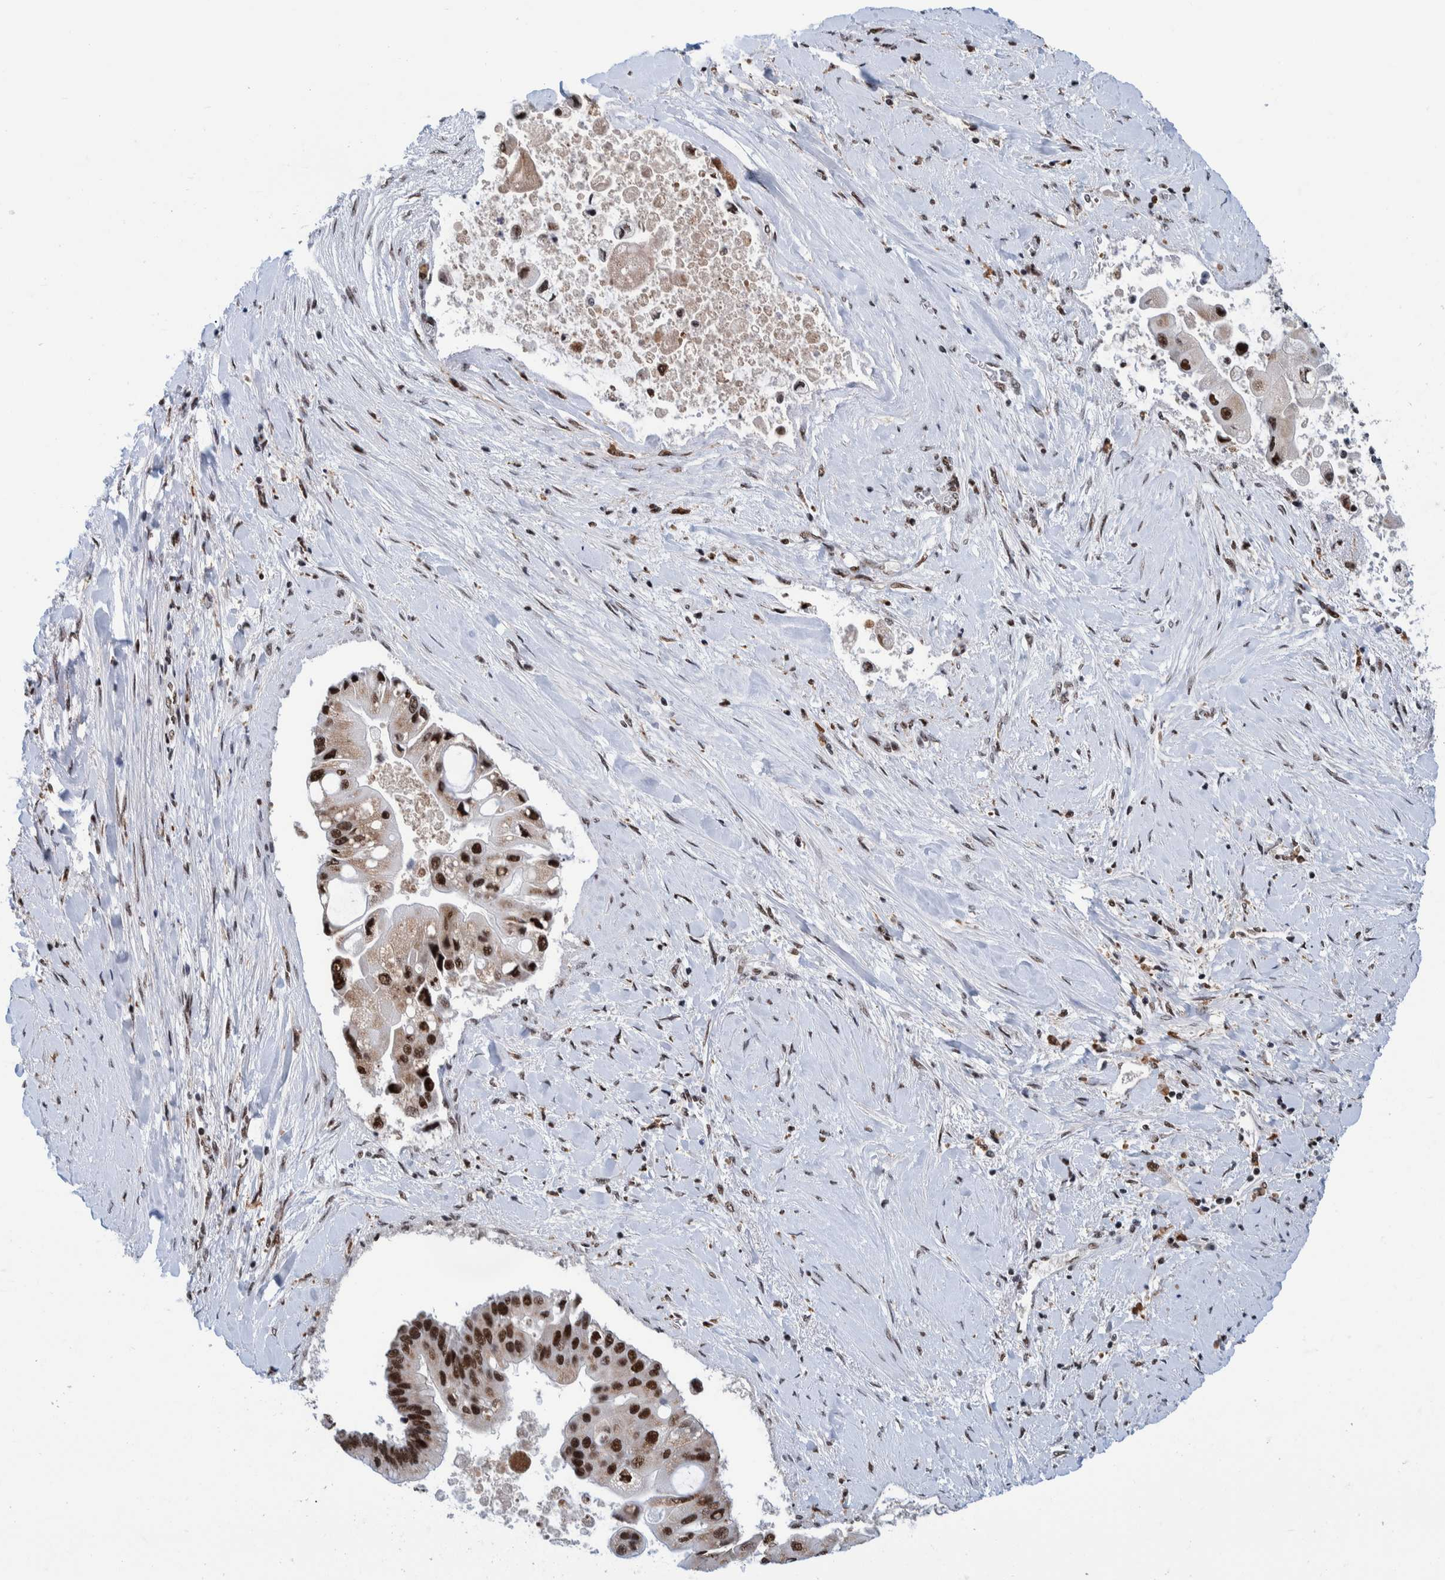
{"staining": {"intensity": "strong", "quantity": ">75%", "location": "nuclear"}, "tissue": "liver cancer", "cell_type": "Tumor cells", "image_type": "cancer", "snomed": [{"axis": "morphology", "description": "Cholangiocarcinoma"}, {"axis": "topography", "description": "Liver"}], "caption": "Strong nuclear staining for a protein is seen in about >75% of tumor cells of liver cholangiocarcinoma using immunohistochemistry (IHC).", "gene": "EFTUD2", "patient": {"sex": "male", "age": 50}}